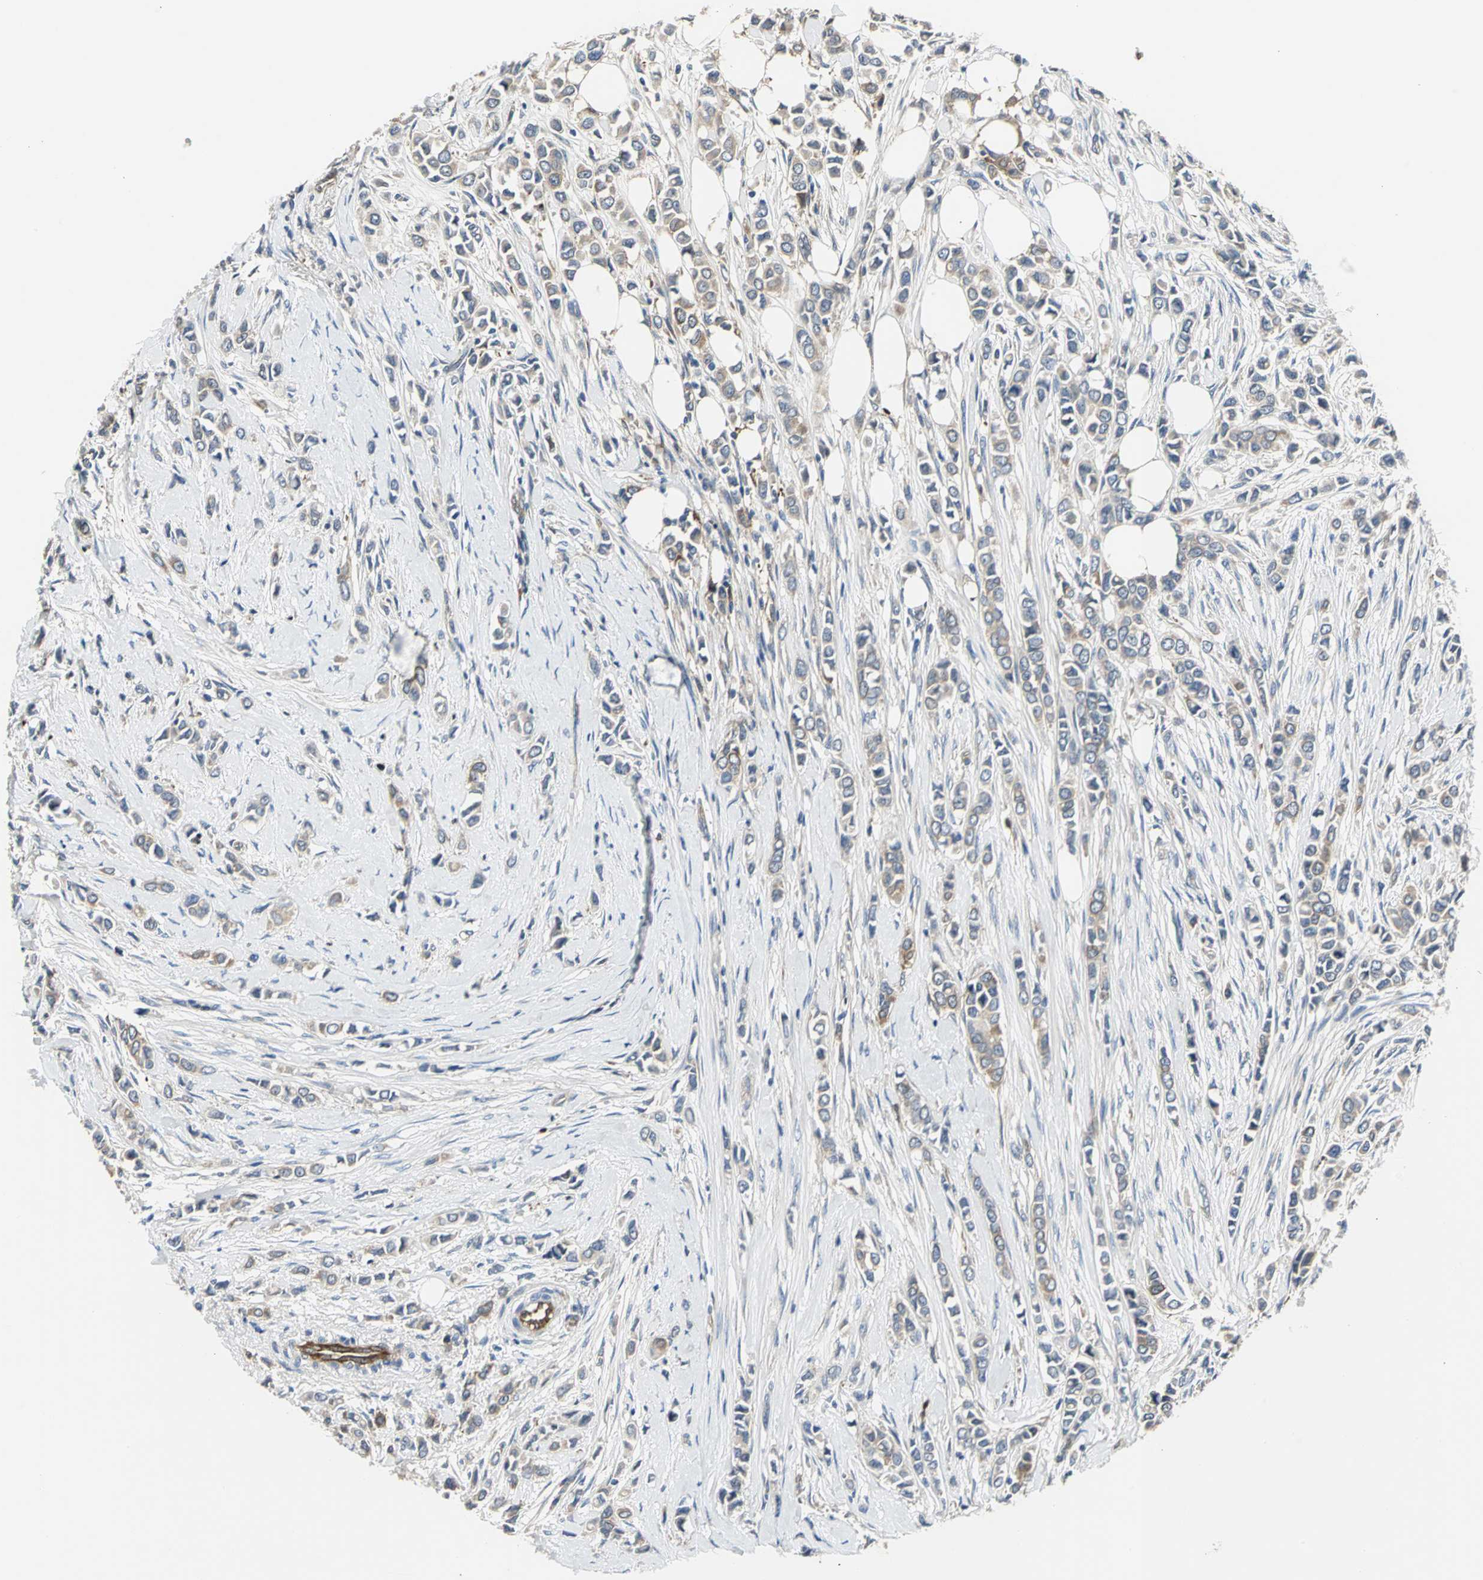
{"staining": {"intensity": "moderate", "quantity": ">75%", "location": "cytoplasmic/membranous"}, "tissue": "breast cancer", "cell_type": "Tumor cells", "image_type": "cancer", "snomed": [{"axis": "morphology", "description": "Lobular carcinoma"}, {"axis": "topography", "description": "Breast"}], "caption": "This micrograph shows immunohistochemistry staining of breast lobular carcinoma, with medium moderate cytoplasmic/membranous staining in approximately >75% of tumor cells.", "gene": "CHRNB1", "patient": {"sex": "female", "age": 51}}